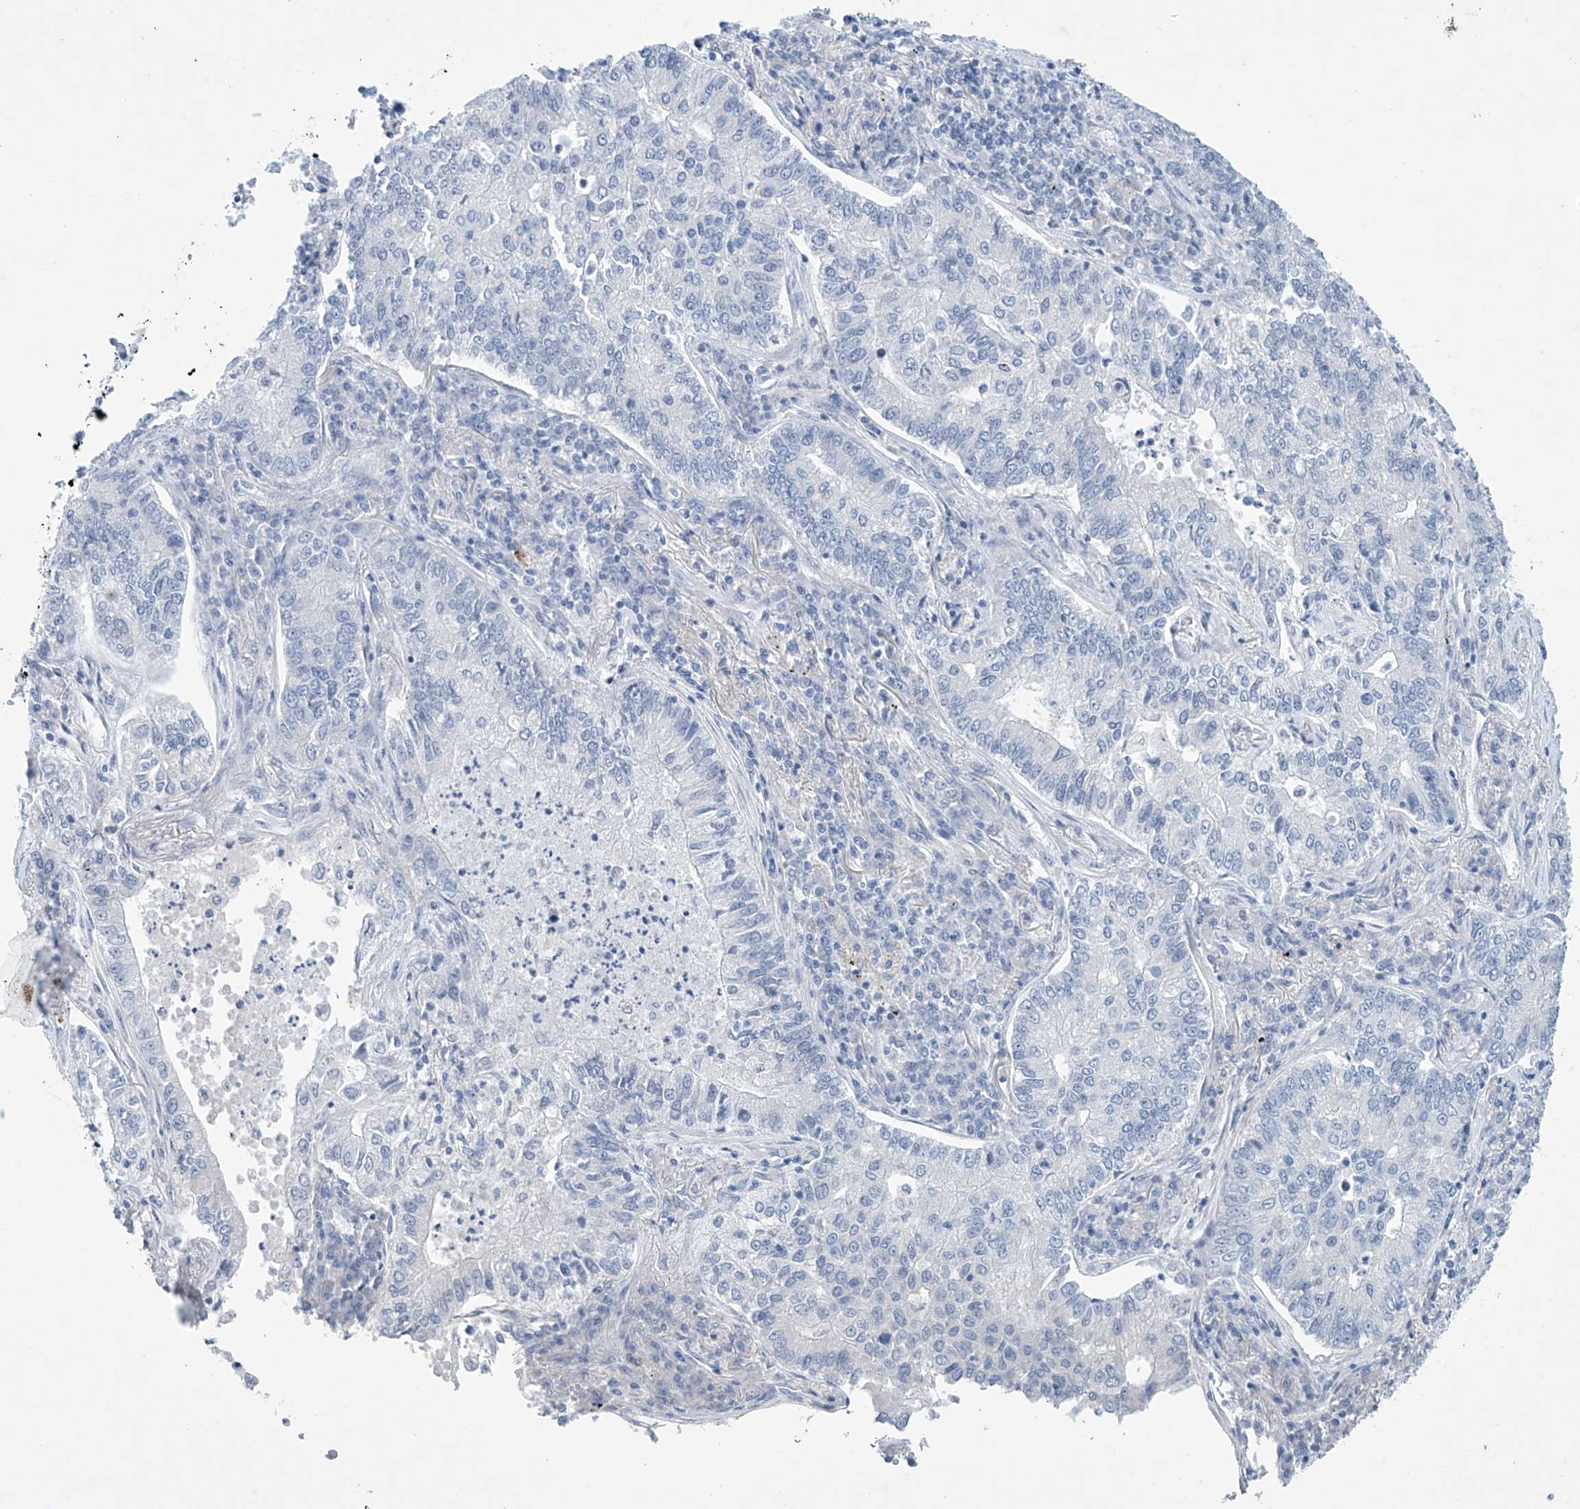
{"staining": {"intensity": "negative", "quantity": "none", "location": "none"}, "tissue": "lung cancer", "cell_type": "Tumor cells", "image_type": "cancer", "snomed": [{"axis": "morphology", "description": "Adenocarcinoma, NOS"}, {"axis": "topography", "description": "Lung"}], "caption": "This image is of adenocarcinoma (lung) stained with immunohistochemistry (IHC) to label a protein in brown with the nuclei are counter-stained blue. There is no staining in tumor cells.", "gene": "SLC35A5", "patient": {"sex": "male", "age": 49}}